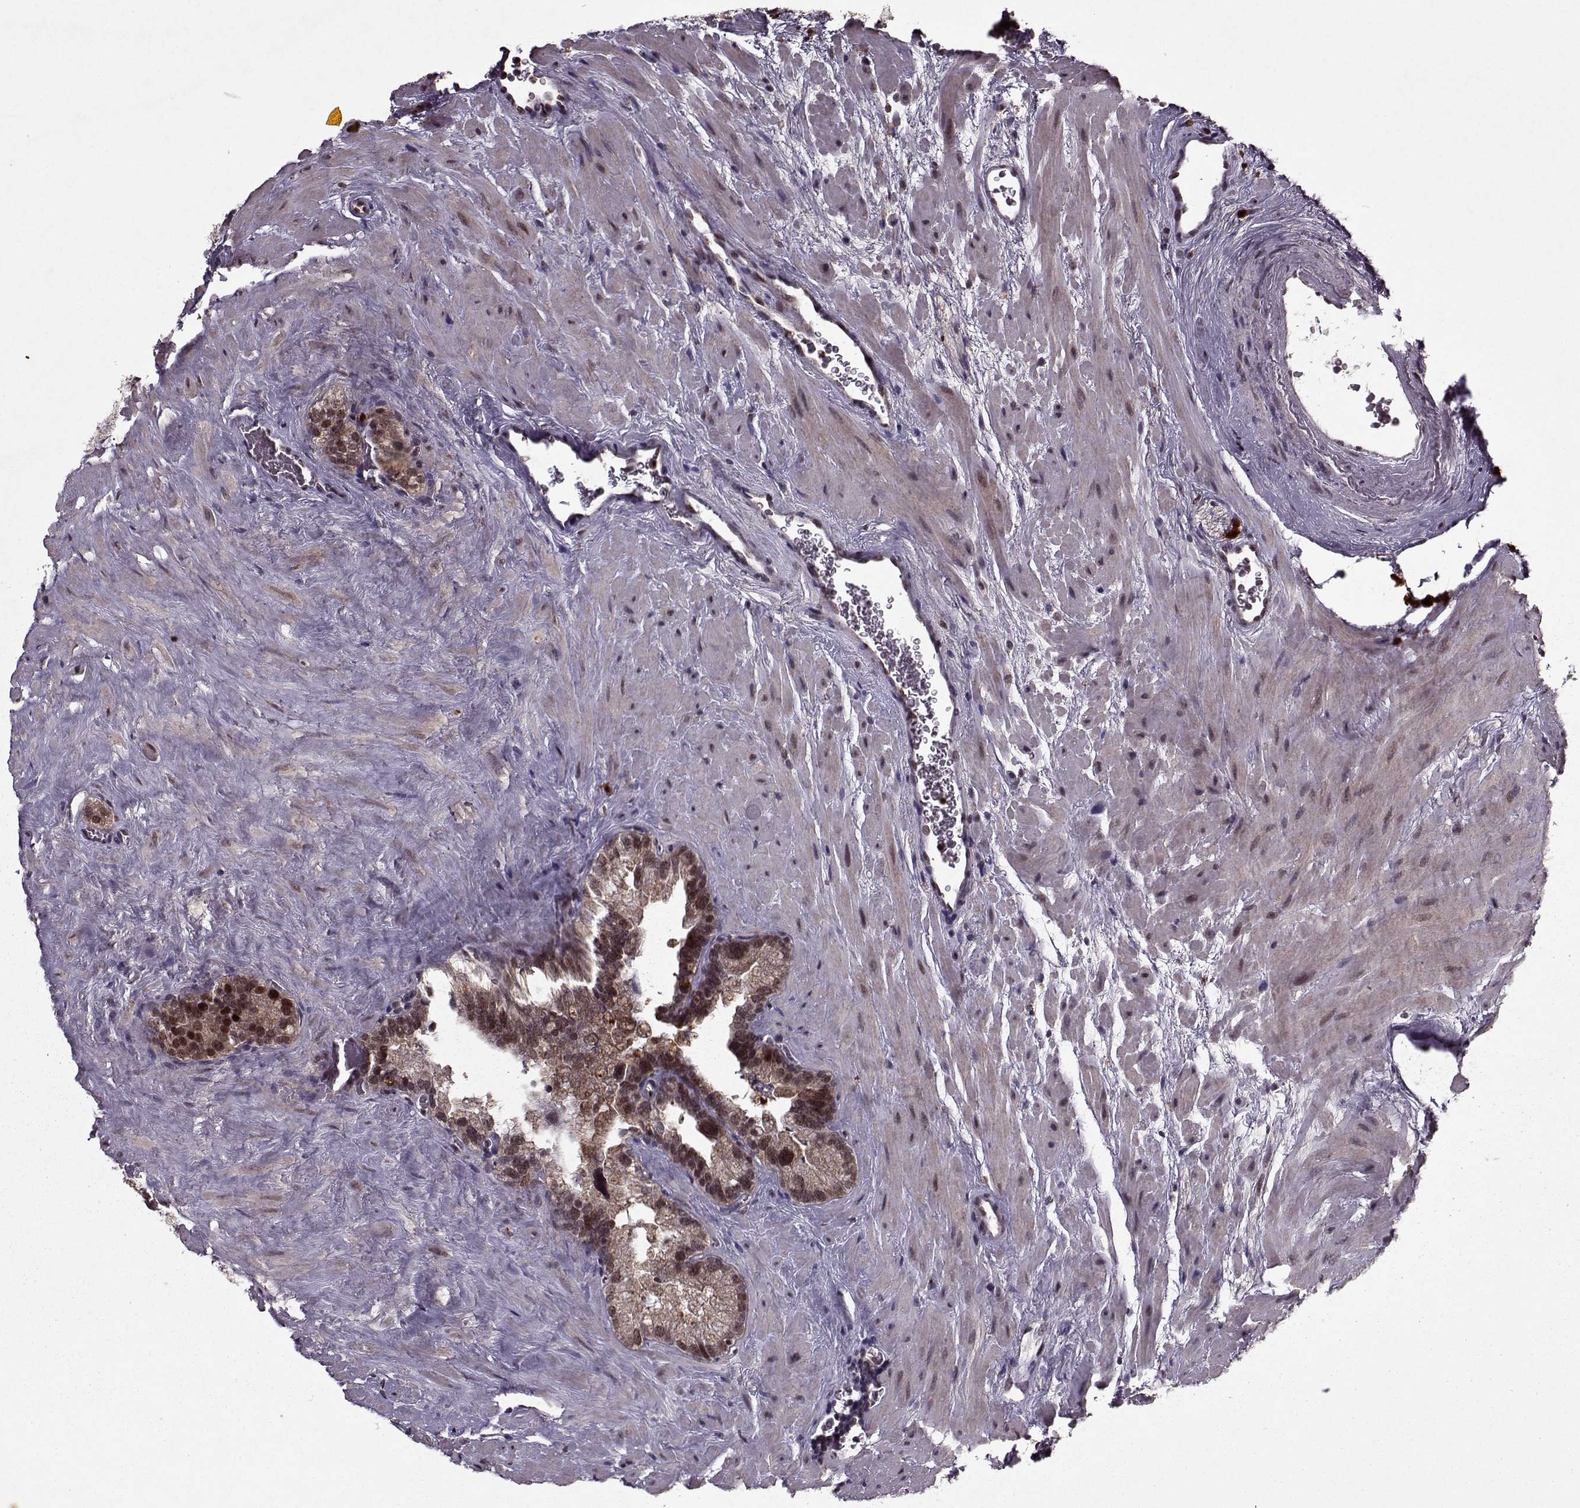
{"staining": {"intensity": "moderate", "quantity": ">75%", "location": "cytoplasmic/membranous"}, "tissue": "seminal vesicle", "cell_type": "Glandular cells", "image_type": "normal", "snomed": [{"axis": "morphology", "description": "Normal tissue, NOS"}, {"axis": "topography", "description": "Seminal veicle"}], "caption": "Immunohistochemistry (IHC) (DAB) staining of benign seminal vesicle reveals moderate cytoplasmic/membranous protein positivity in approximately >75% of glandular cells. (brown staining indicates protein expression, while blue staining denotes nuclei).", "gene": "PSMA7", "patient": {"sex": "male", "age": 71}}